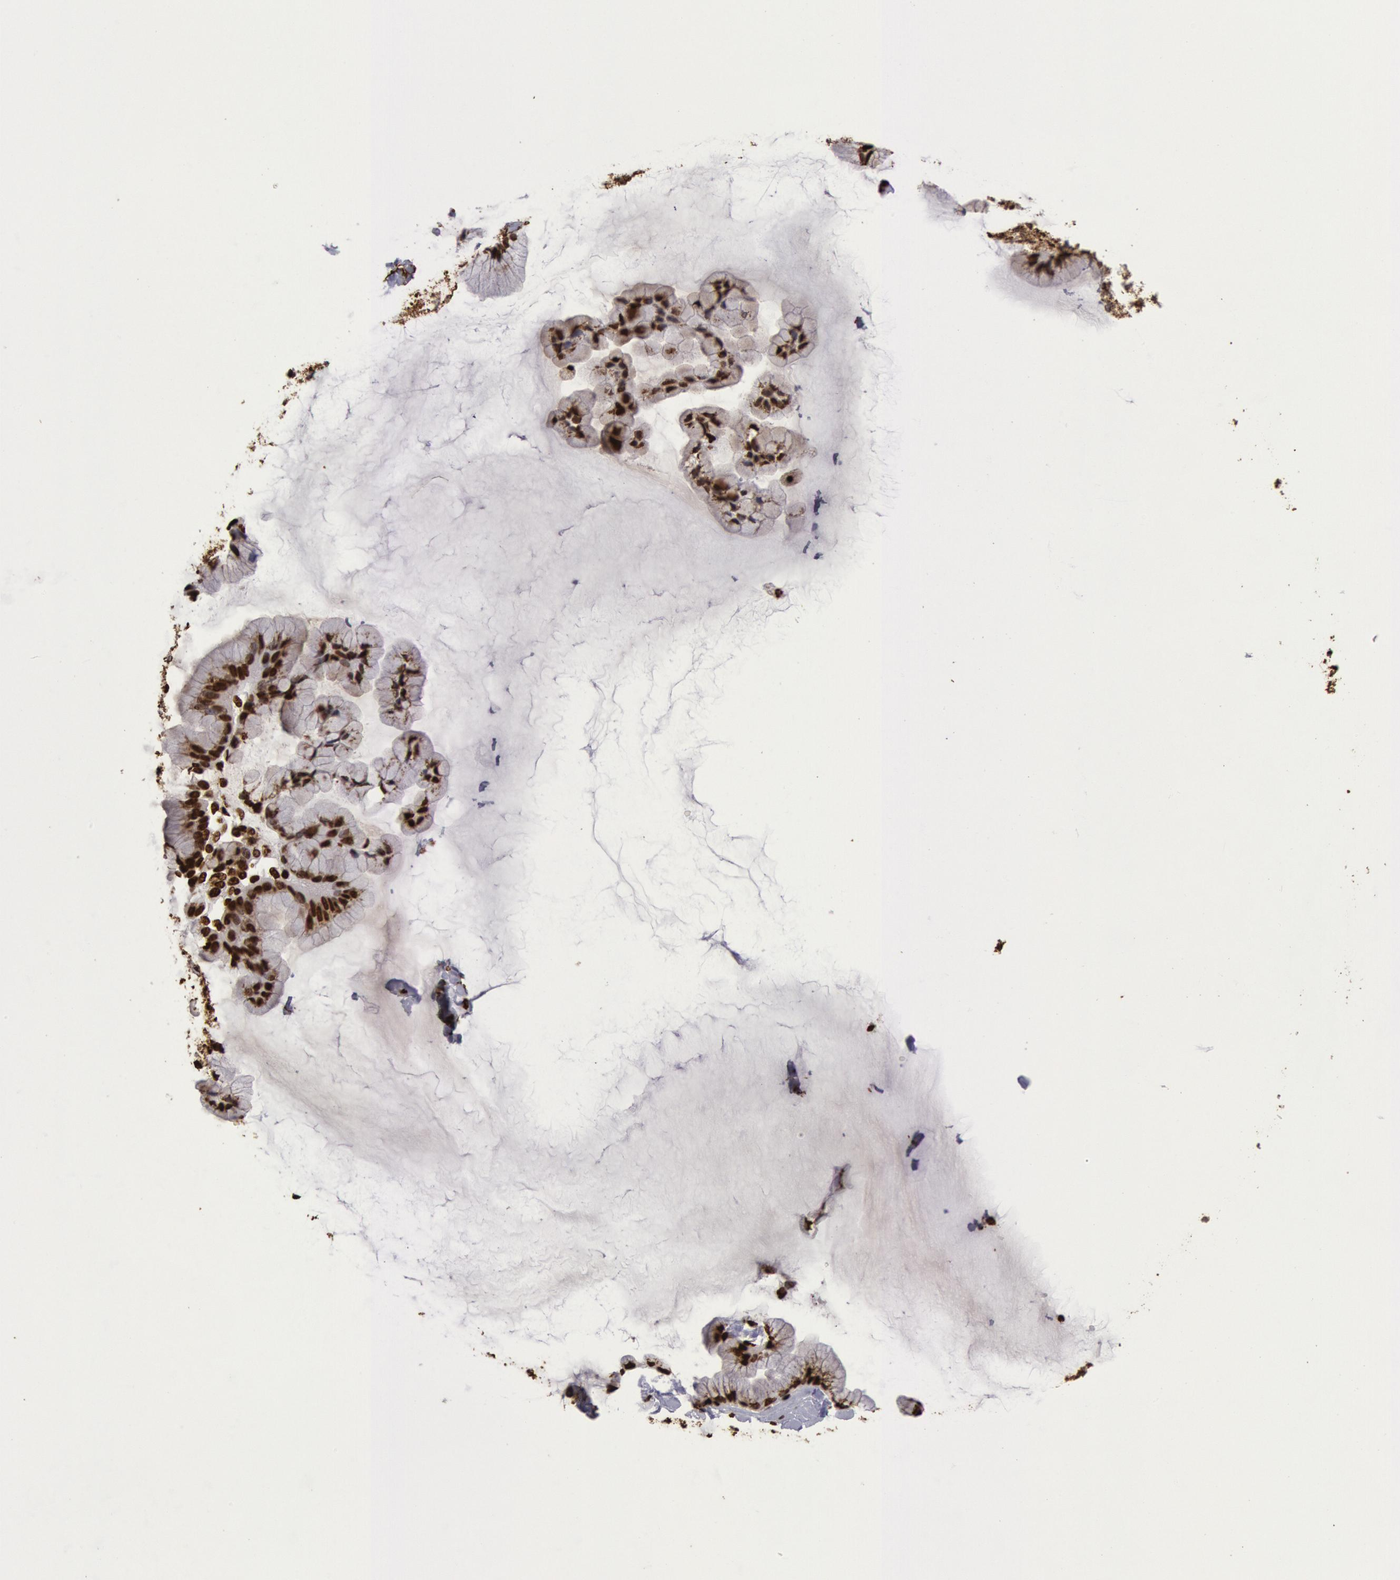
{"staining": {"intensity": "strong", "quantity": ">75%", "location": "nuclear"}, "tissue": "ovarian cancer", "cell_type": "Tumor cells", "image_type": "cancer", "snomed": [{"axis": "morphology", "description": "Cystadenocarcinoma, mucinous, NOS"}, {"axis": "topography", "description": "Ovary"}], "caption": "Immunohistochemical staining of ovarian cancer displays high levels of strong nuclear protein expression in approximately >75% of tumor cells. (DAB IHC with brightfield microscopy, high magnification).", "gene": "H3-4", "patient": {"sex": "female", "age": 41}}